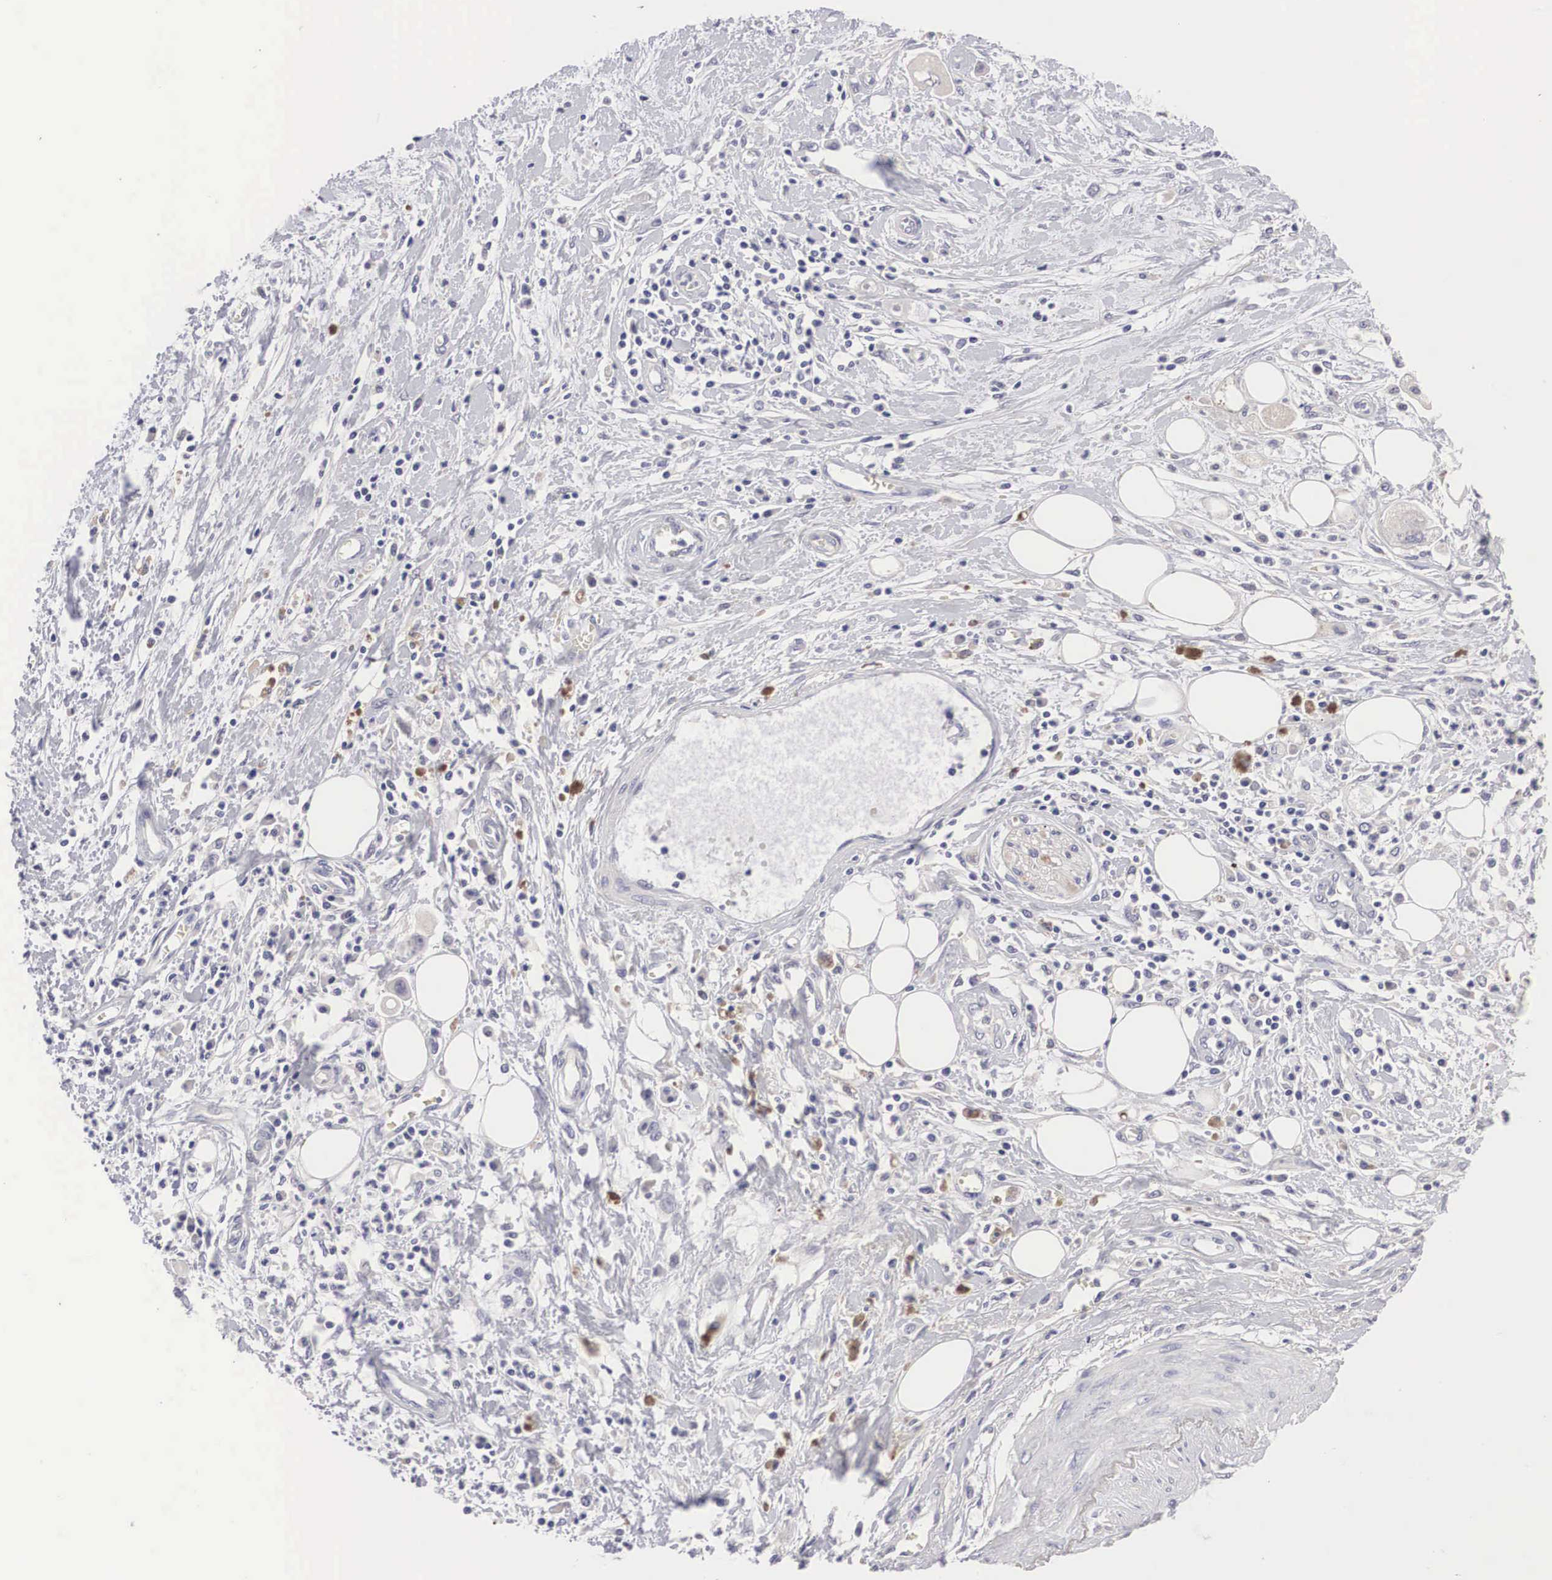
{"staining": {"intensity": "negative", "quantity": "none", "location": "none"}, "tissue": "pancreatic cancer", "cell_type": "Tumor cells", "image_type": "cancer", "snomed": [{"axis": "morphology", "description": "Adenocarcinoma, NOS"}, {"axis": "topography", "description": "Pancreas"}], "caption": "An immunohistochemistry (IHC) histopathology image of pancreatic cancer is shown. There is no staining in tumor cells of pancreatic cancer. Nuclei are stained in blue.", "gene": "ABHD4", "patient": {"sex": "female", "age": 70}}